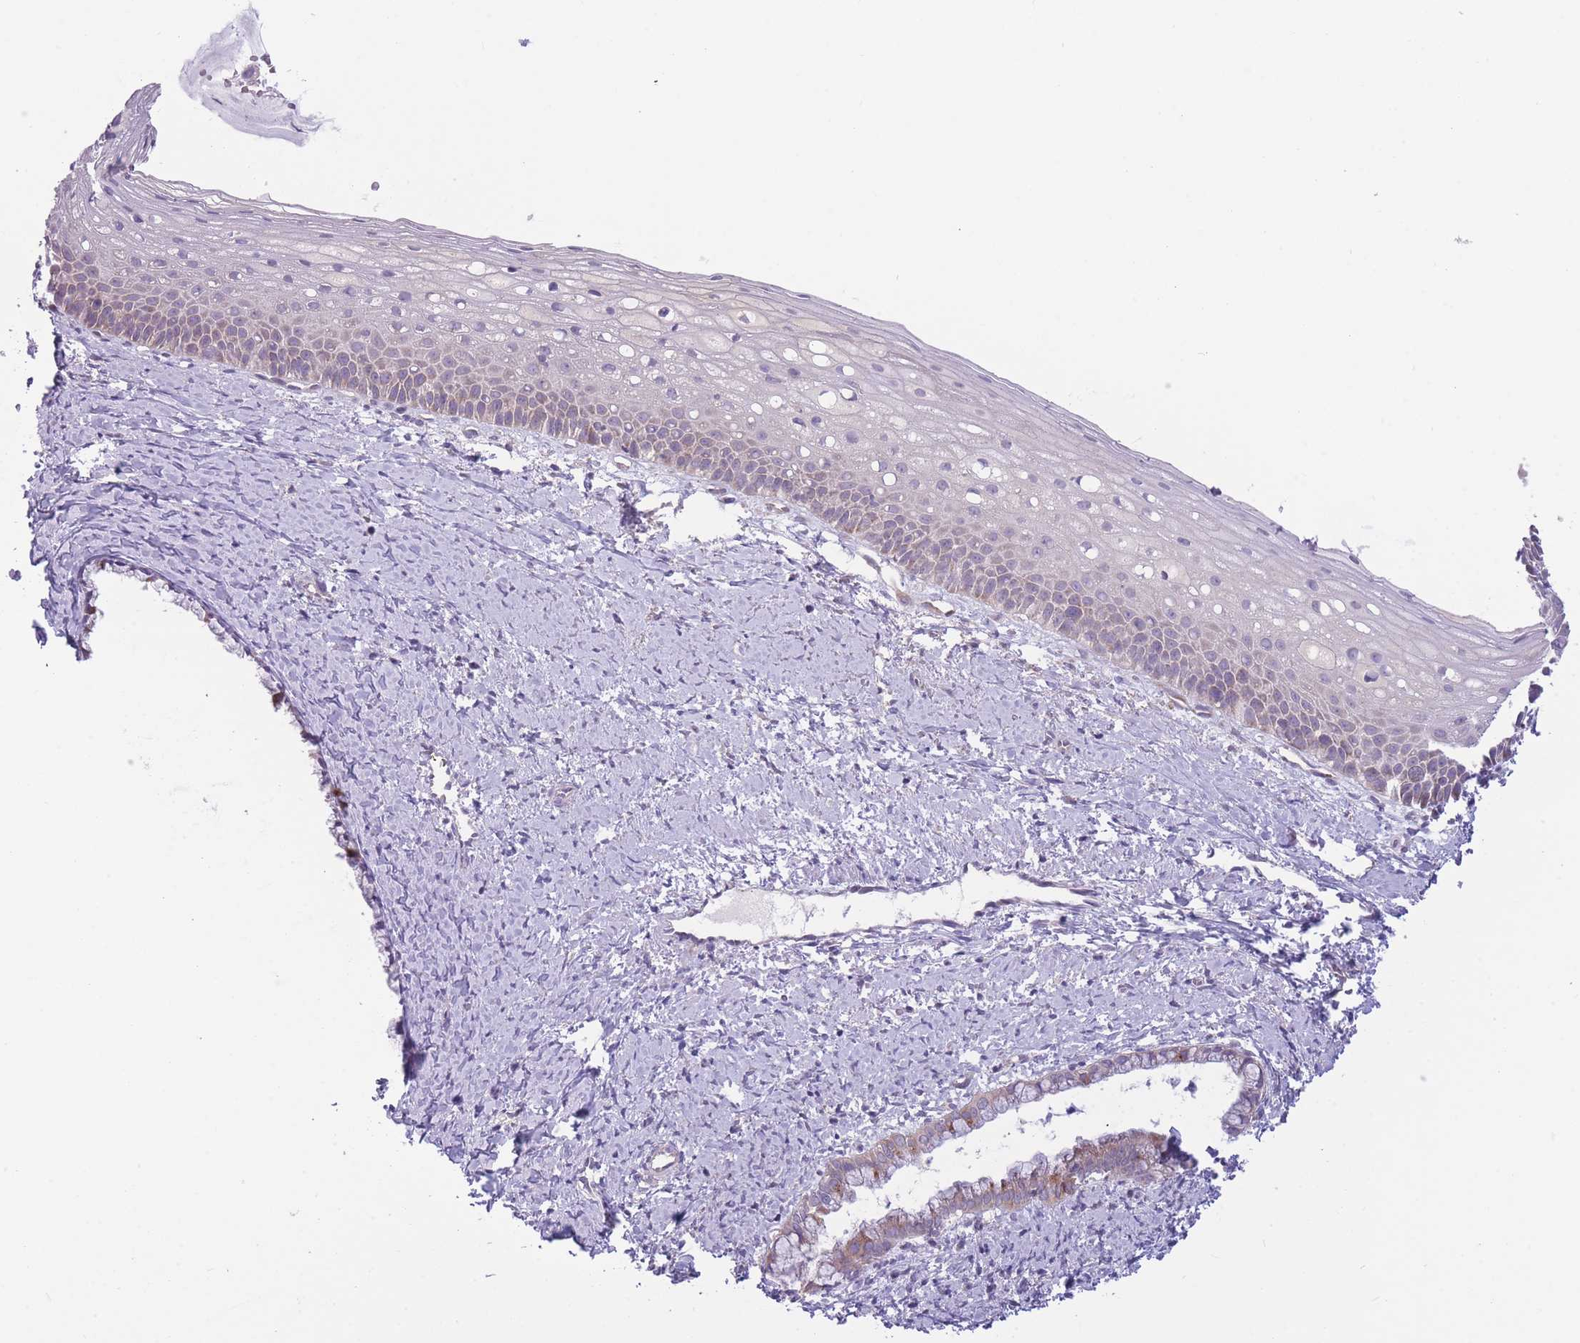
{"staining": {"intensity": "moderate", "quantity": "<25%", "location": "cytoplasmic/membranous"}, "tissue": "cervix", "cell_type": "Glandular cells", "image_type": "normal", "snomed": [{"axis": "morphology", "description": "Normal tissue, NOS"}, {"axis": "topography", "description": "Cervix"}], "caption": "A brown stain shows moderate cytoplasmic/membranous staining of a protein in glandular cells of unremarkable cervix.", "gene": "CCT6A", "patient": {"sex": "female", "age": 57}}